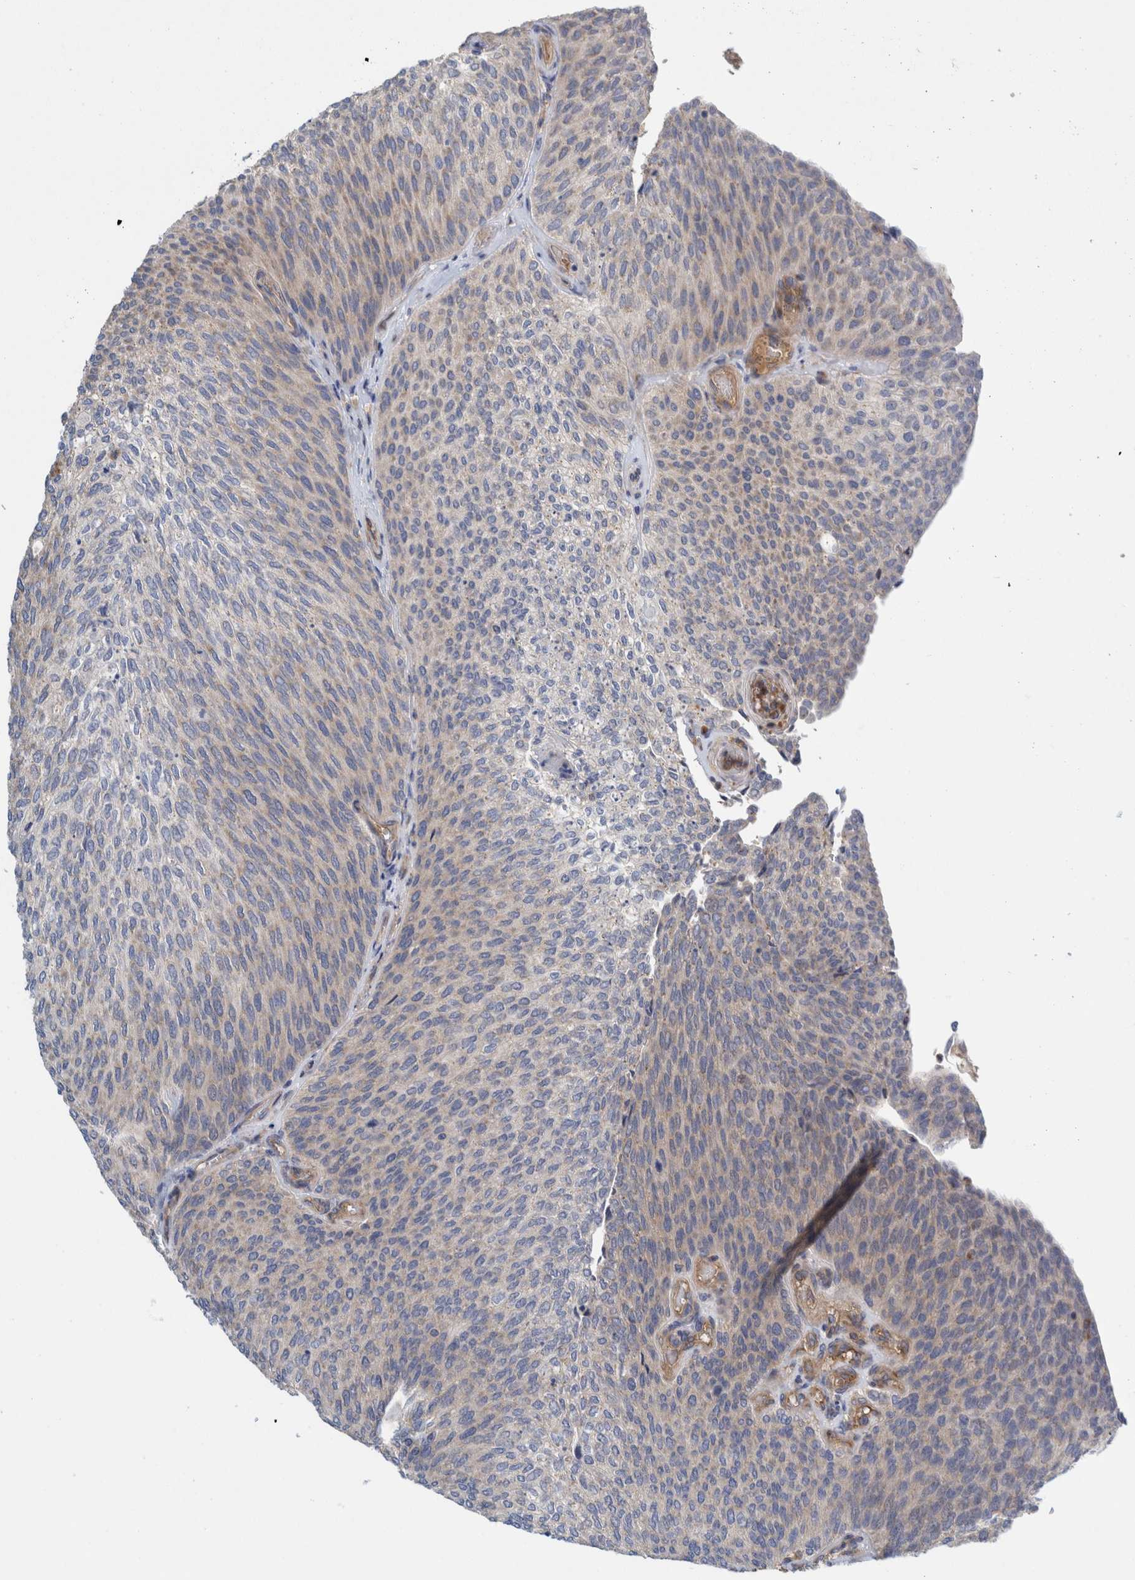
{"staining": {"intensity": "negative", "quantity": "none", "location": "none"}, "tissue": "urothelial cancer", "cell_type": "Tumor cells", "image_type": "cancer", "snomed": [{"axis": "morphology", "description": "Urothelial carcinoma, Low grade"}, {"axis": "topography", "description": "Urinary bladder"}], "caption": "This is an immunohistochemistry photomicrograph of human urothelial cancer. There is no positivity in tumor cells.", "gene": "ZNF324B", "patient": {"sex": "female", "age": 79}}